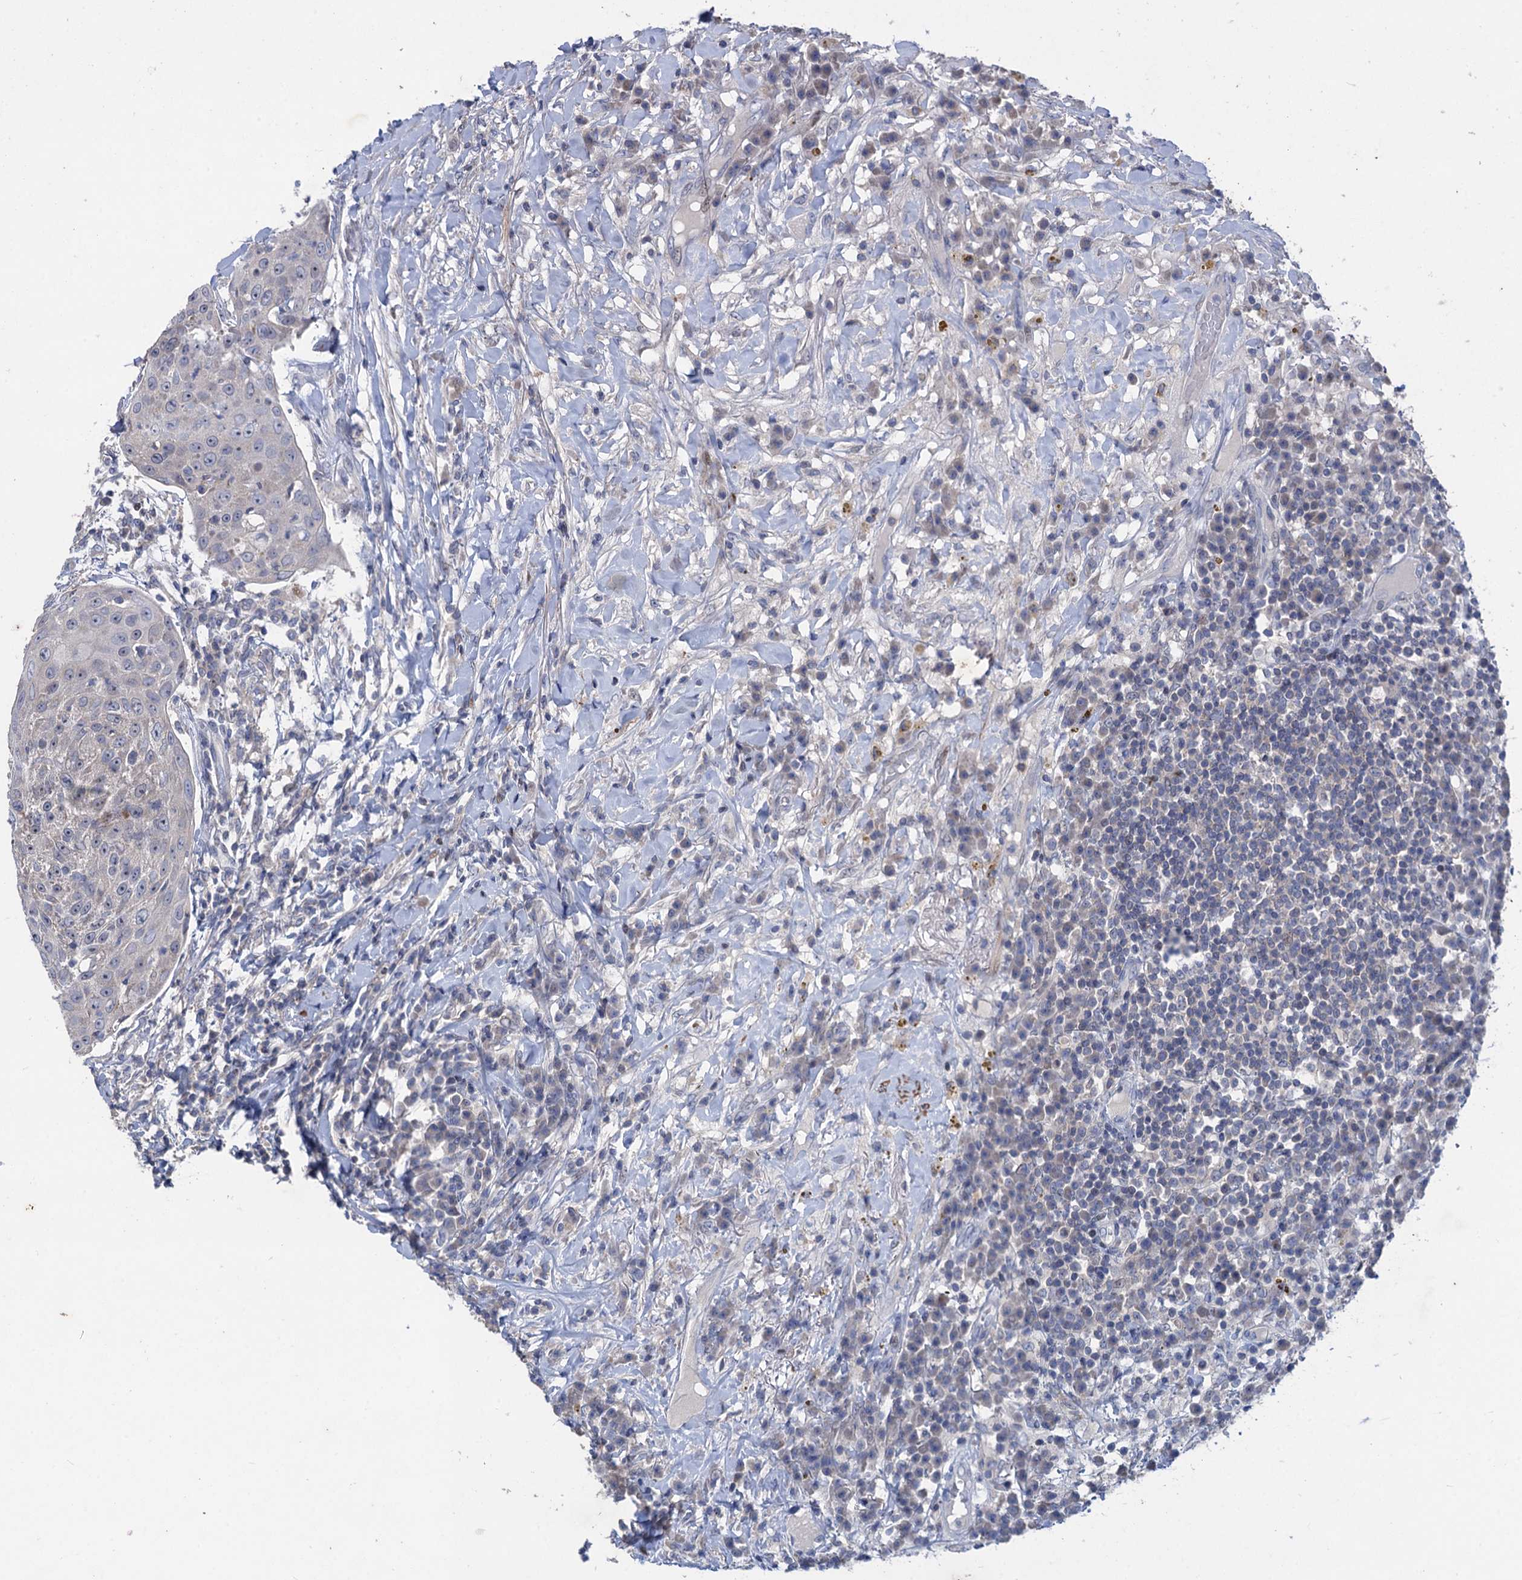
{"staining": {"intensity": "negative", "quantity": "none", "location": "none"}, "tissue": "urothelial cancer", "cell_type": "Tumor cells", "image_type": "cancer", "snomed": [{"axis": "morphology", "description": "Urothelial carcinoma, High grade"}, {"axis": "topography", "description": "Urinary bladder"}], "caption": "An IHC histopathology image of urothelial carcinoma (high-grade) is shown. There is no staining in tumor cells of urothelial carcinoma (high-grade). (DAB immunohistochemistry, high magnification).", "gene": "ESYT3", "patient": {"sex": "female", "age": 63}}